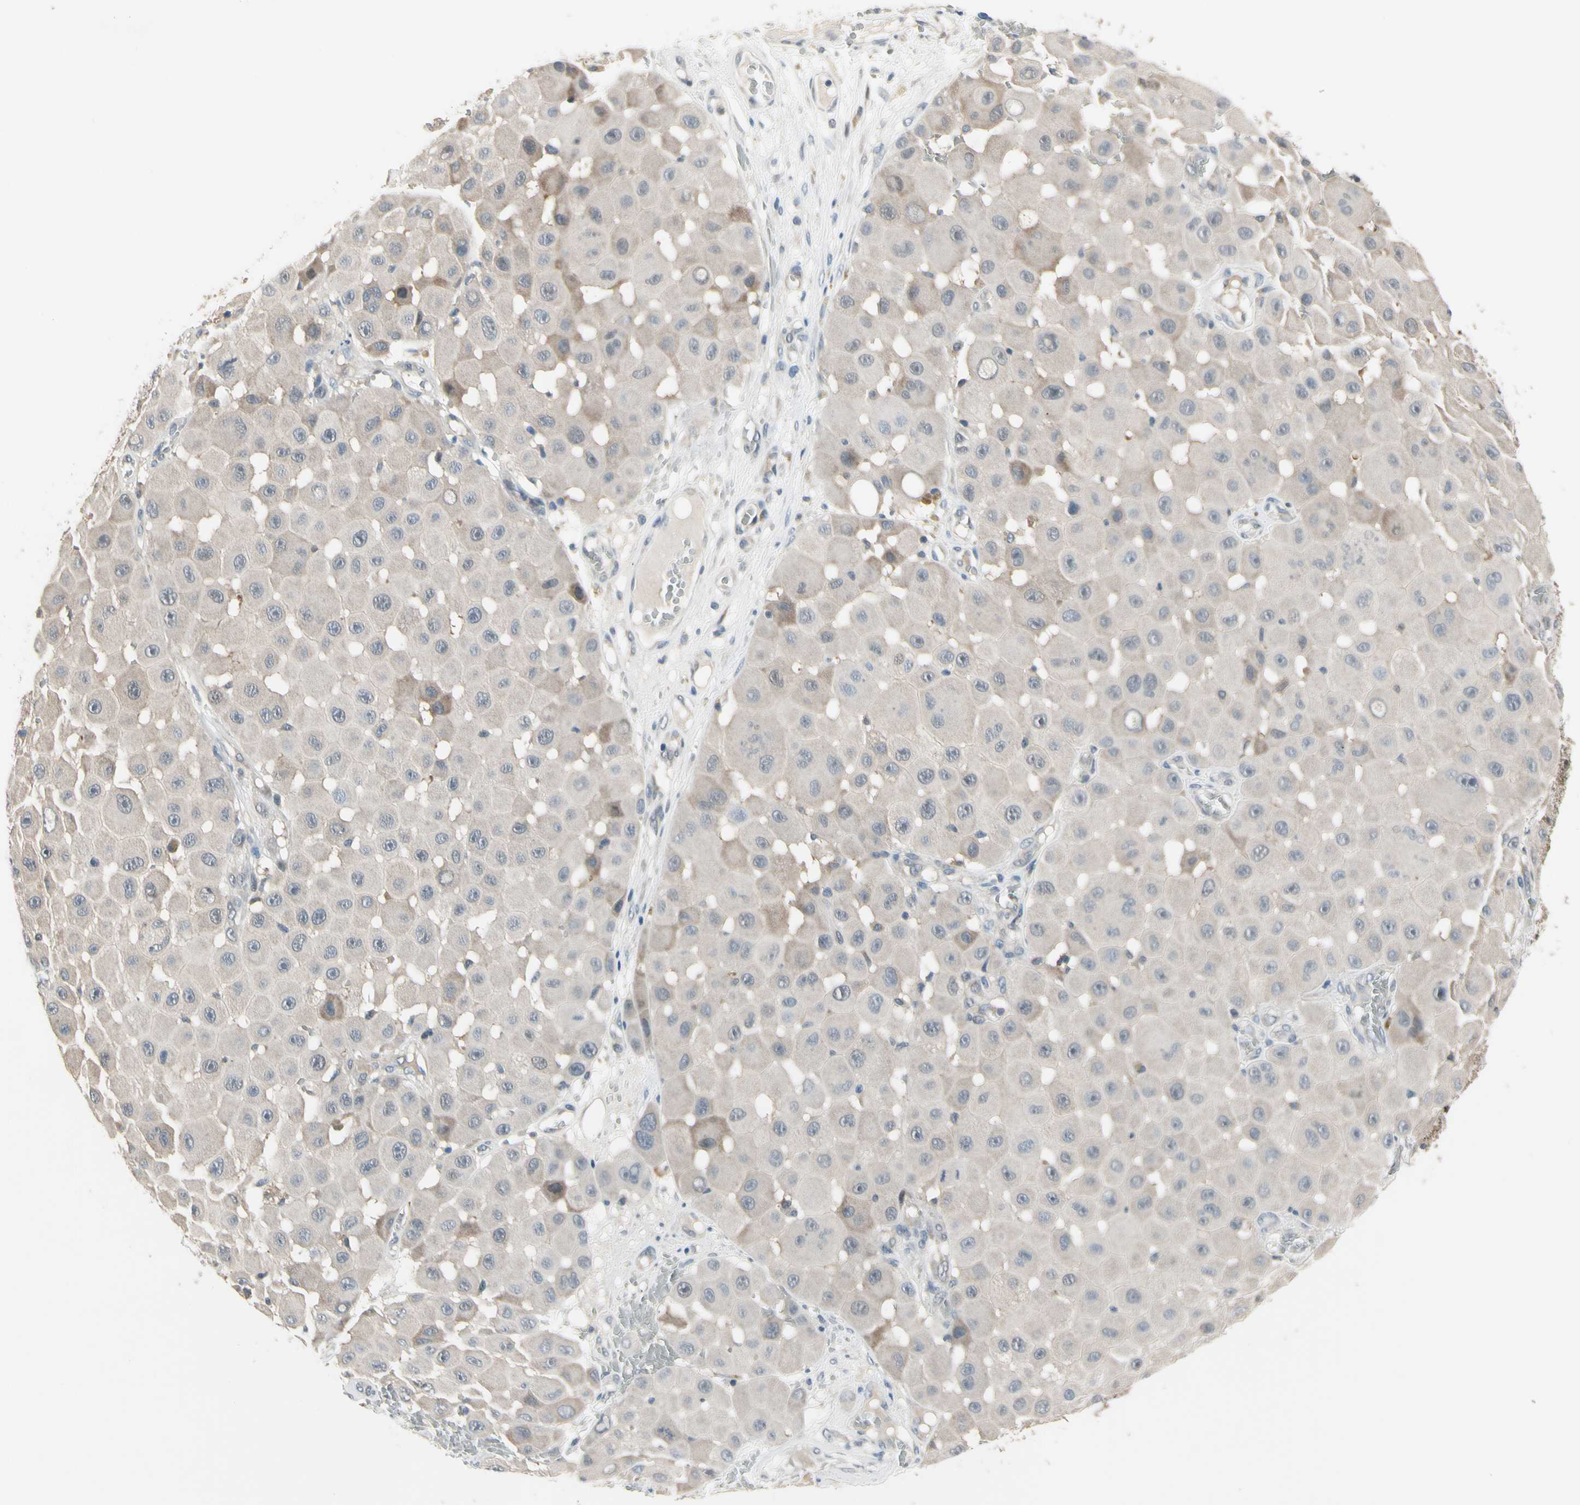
{"staining": {"intensity": "weak", "quantity": ">75%", "location": "cytoplasmic/membranous"}, "tissue": "melanoma", "cell_type": "Tumor cells", "image_type": "cancer", "snomed": [{"axis": "morphology", "description": "Malignant melanoma, NOS"}, {"axis": "topography", "description": "Skin"}], "caption": "Melanoma stained for a protein (brown) exhibits weak cytoplasmic/membranous positive staining in approximately >75% of tumor cells.", "gene": "HSPA4", "patient": {"sex": "female", "age": 81}}